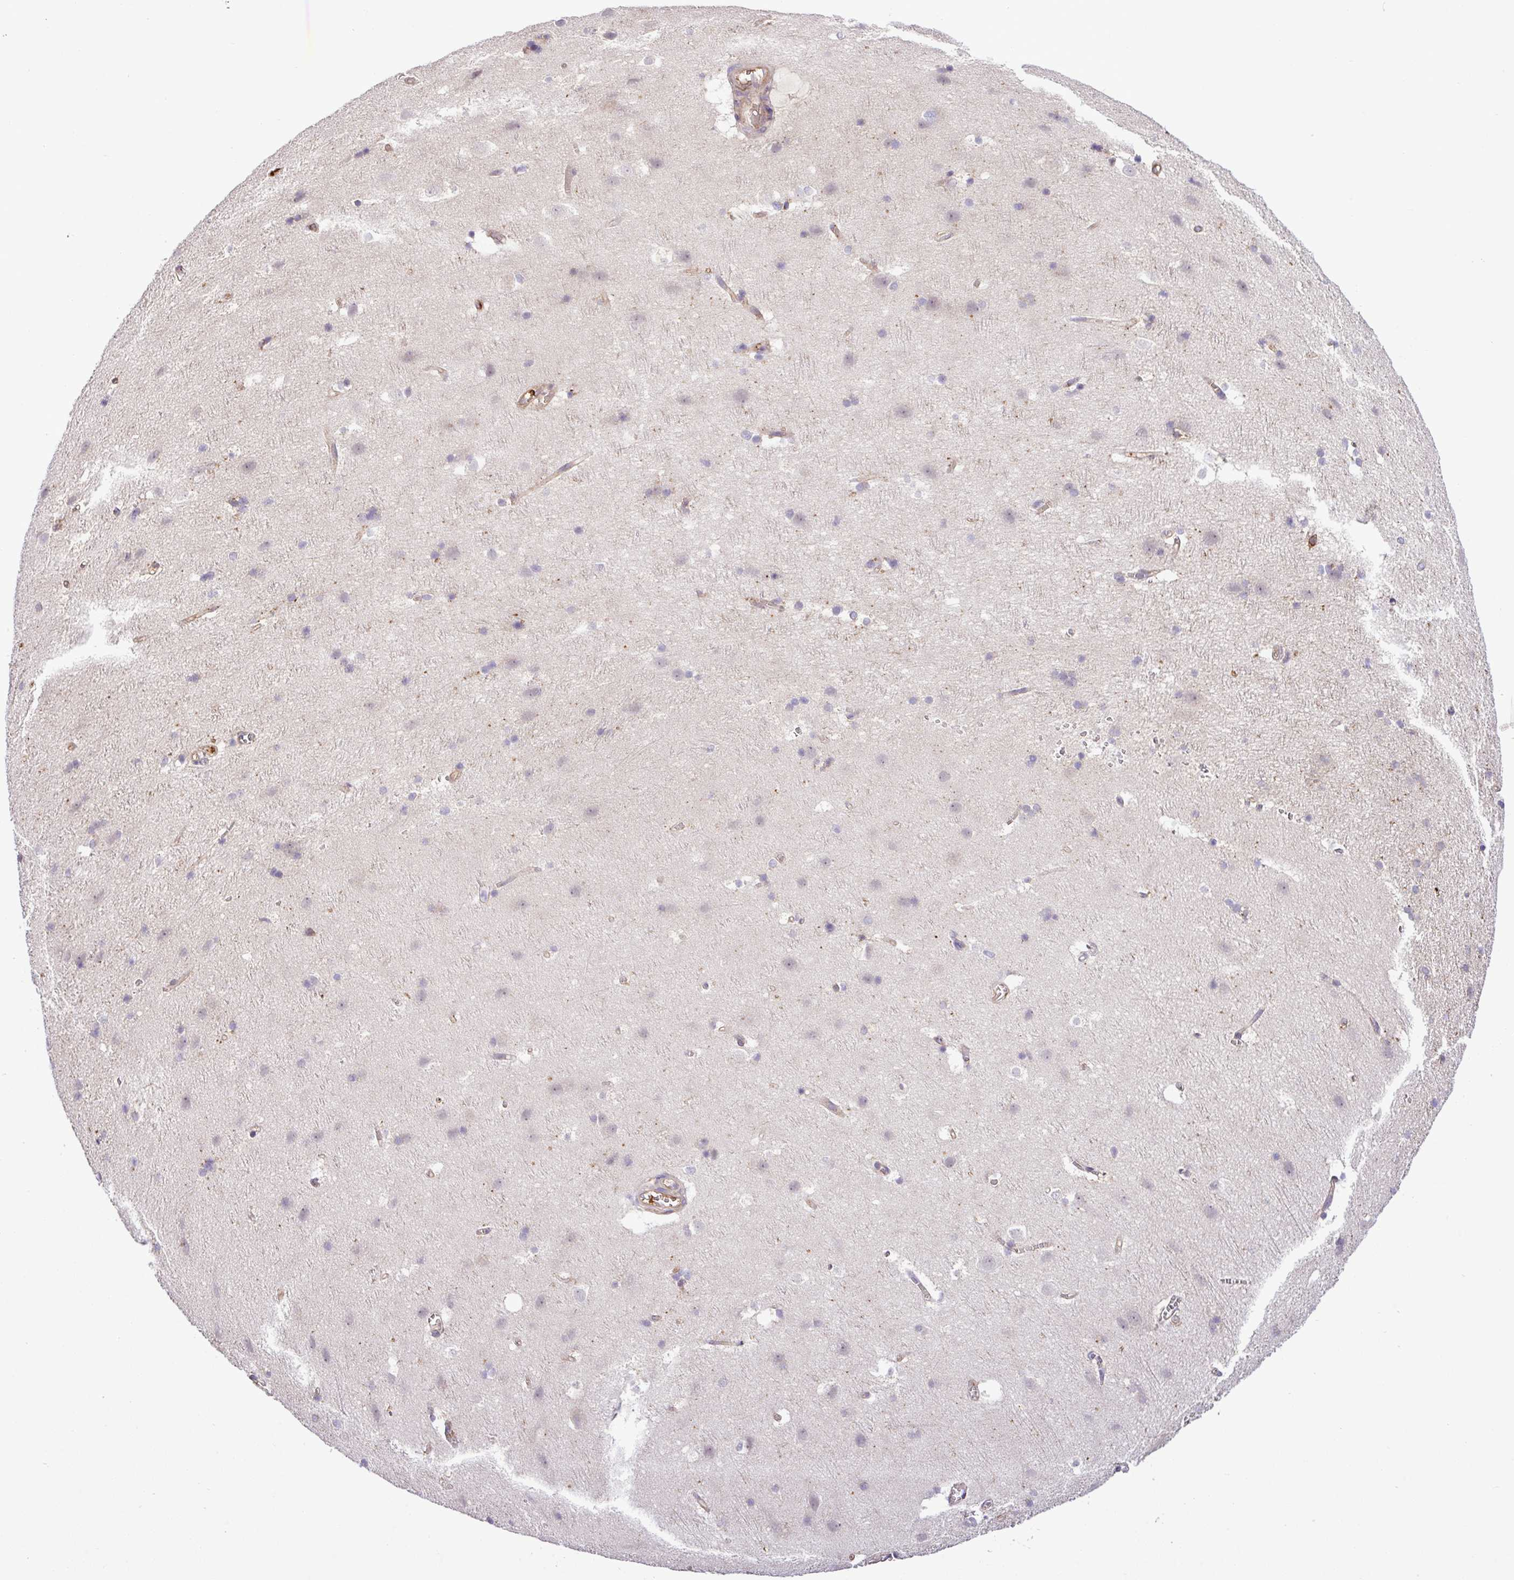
{"staining": {"intensity": "moderate", "quantity": ">75%", "location": "cytoplasmic/membranous"}, "tissue": "cerebral cortex", "cell_type": "Endothelial cells", "image_type": "normal", "snomed": [{"axis": "morphology", "description": "Normal tissue, NOS"}, {"axis": "topography", "description": "Cerebral cortex"}], "caption": "IHC photomicrograph of normal cerebral cortex: human cerebral cortex stained using IHC reveals medium levels of moderate protein expression localized specifically in the cytoplasmic/membranous of endothelial cells, appearing as a cytoplasmic/membranous brown color.", "gene": "CWH43", "patient": {"sex": "male", "age": 54}}